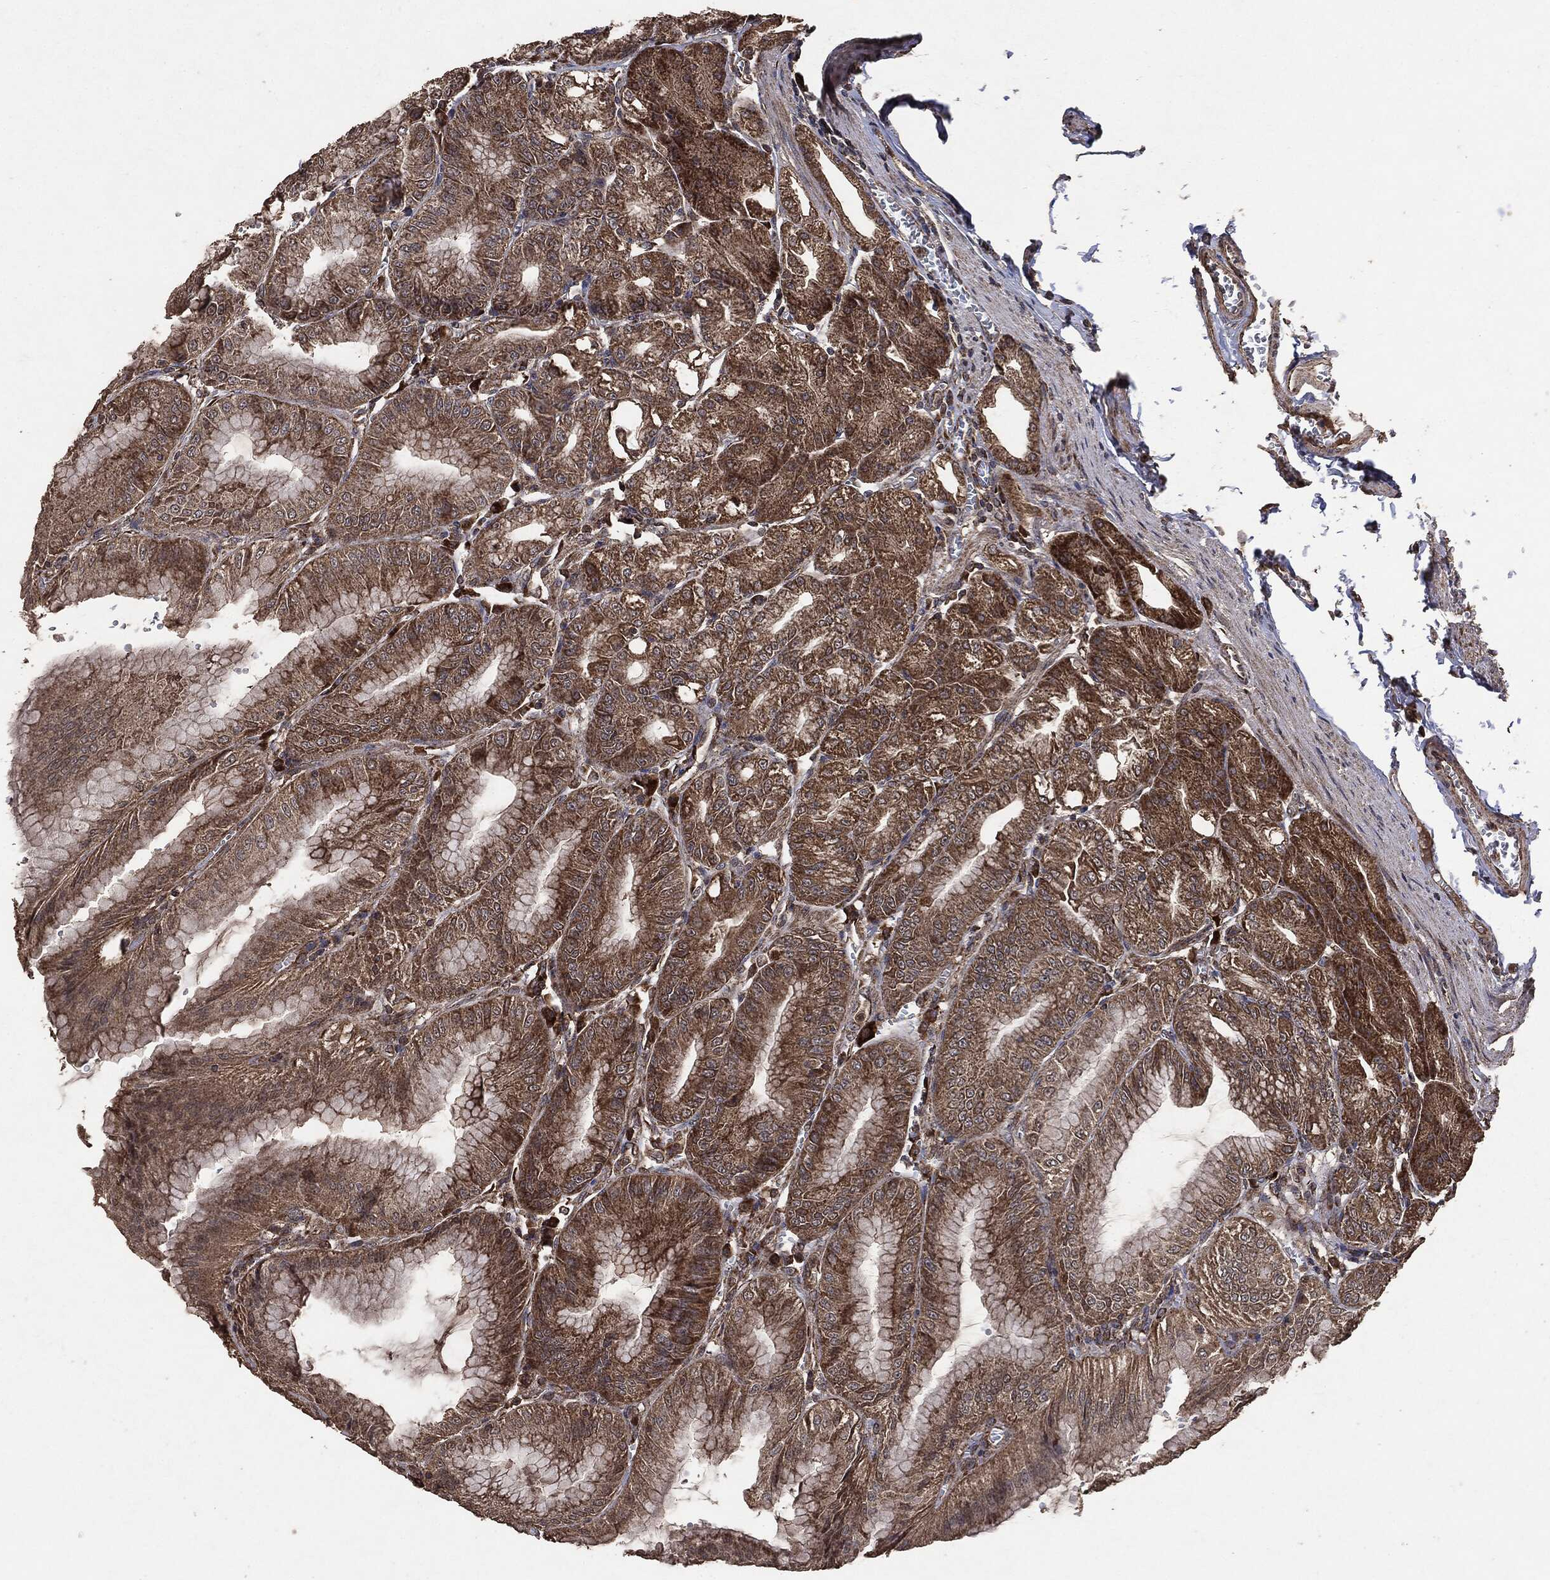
{"staining": {"intensity": "moderate", "quantity": ">75%", "location": "cytoplasmic/membranous"}, "tissue": "stomach", "cell_type": "Glandular cells", "image_type": "normal", "snomed": [{"axis": "morphology", "description": "Normal tissue, NOS"}, {"axis": "topography", "description": "Stomach"}], "caption": "A high-resolution micrograph shows immunohistochemistry (IHC) staining of benign stomach, which reveals moderate cytoplasmic/membranous expression in about >75% of glandular cells.", "gene": "MTOR", "patient": {"sex": "male", "age": 71}}